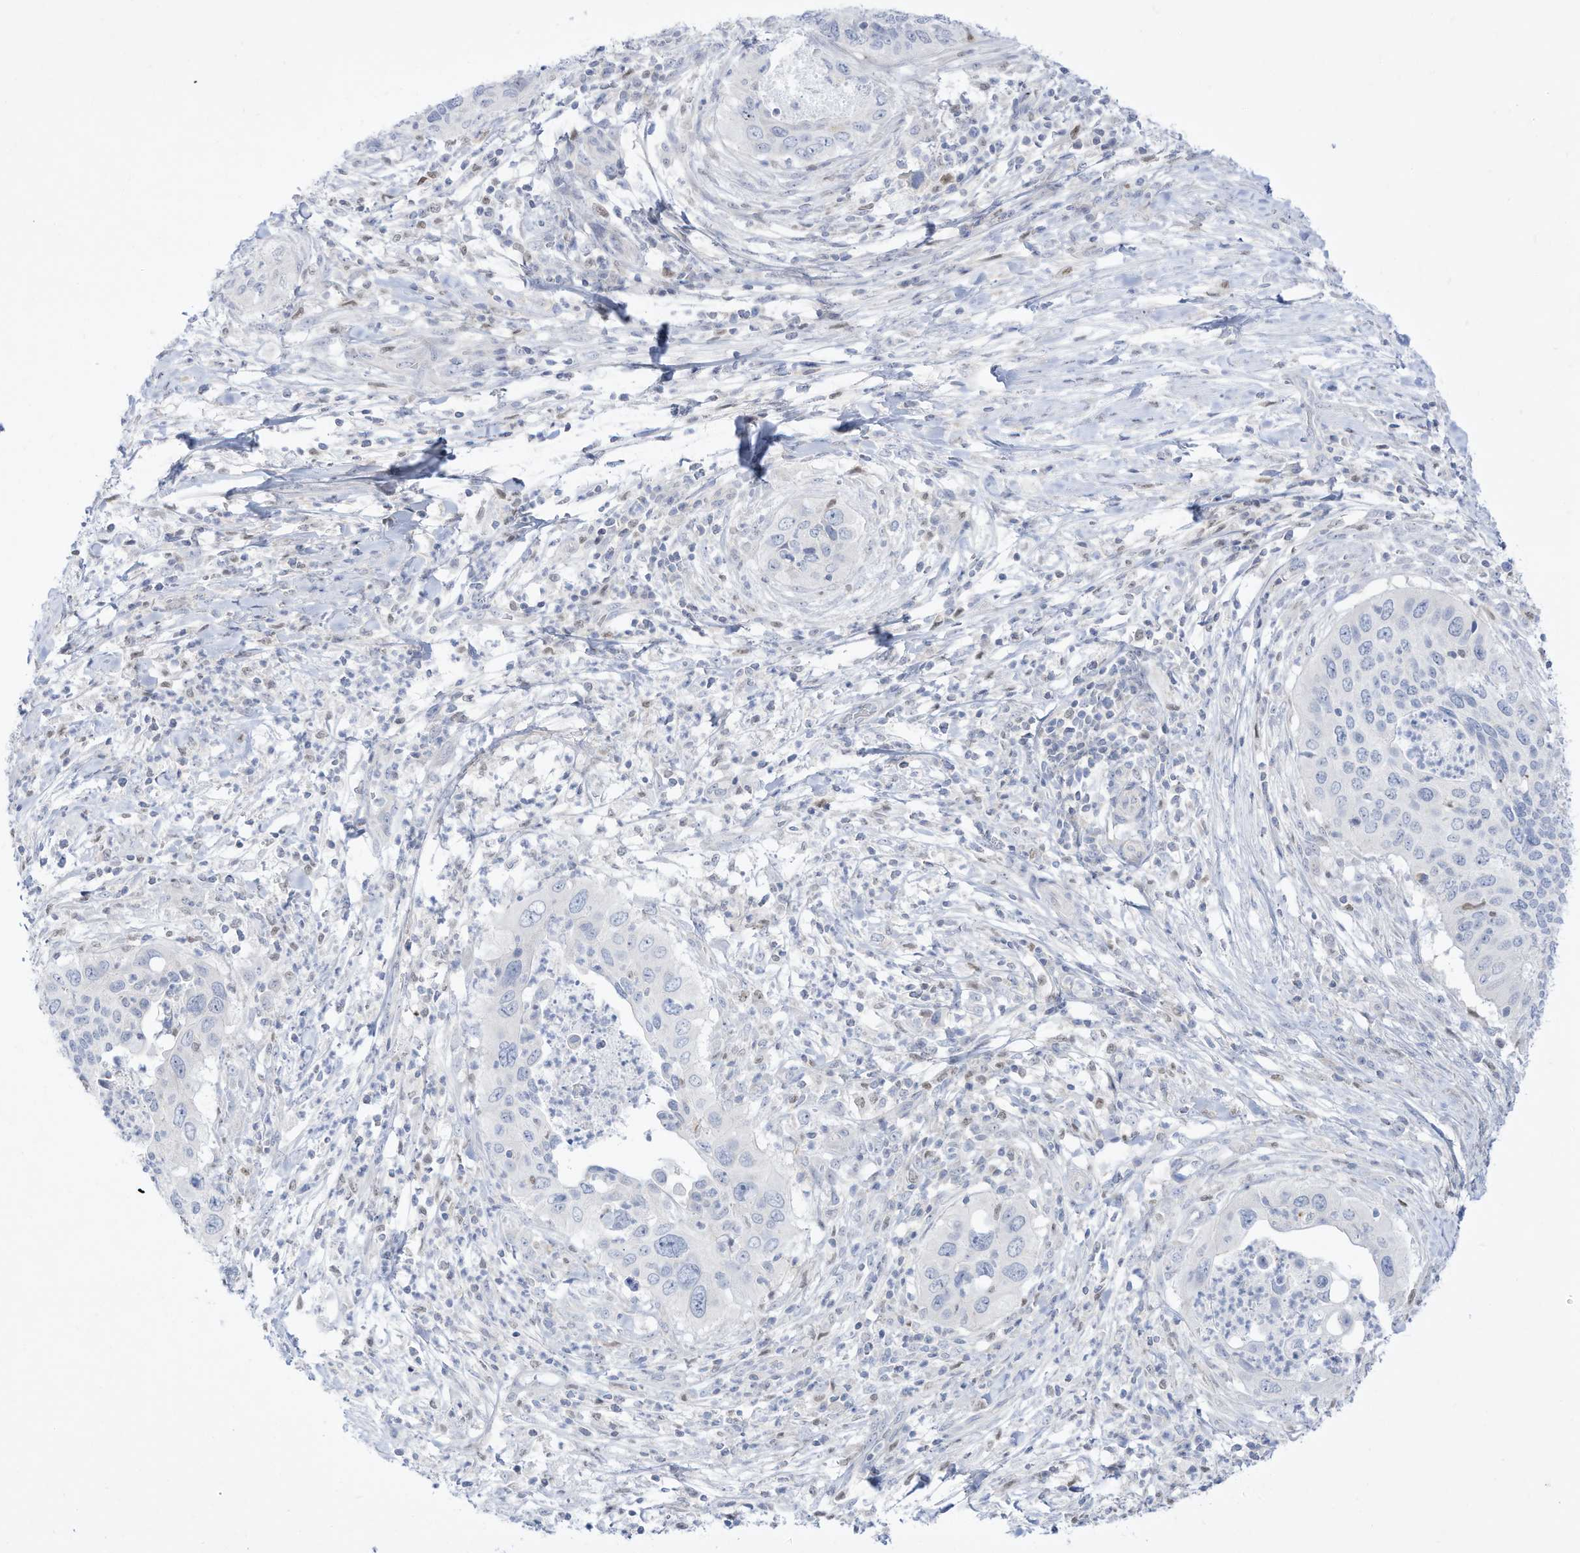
{"staining": {"intensity": "negative", "quantity": "none", "location": "none"}, "tissue": "cervical cancer", "cell_type": "Tumor cells", "image_type": "cancer", "snomed": [{"axis": "morphology", "description": "Squamous cell carcinoma, NOS"}, {"axis": "topography", "description": "Cervix"}], "caption": "A high-resolution micrograph shows IHC staining of cervical cancer, which shows no significant expression in tumor cells. The staining was performed using DAB (3,3'-diaminobenzidine) to visualize the protein expression in brown, while the nuclei were stained in blue with hematoxylin (Magnification: 20x).", "gene": "DMKN", "patient": {"sex": "female", "age": 38}}